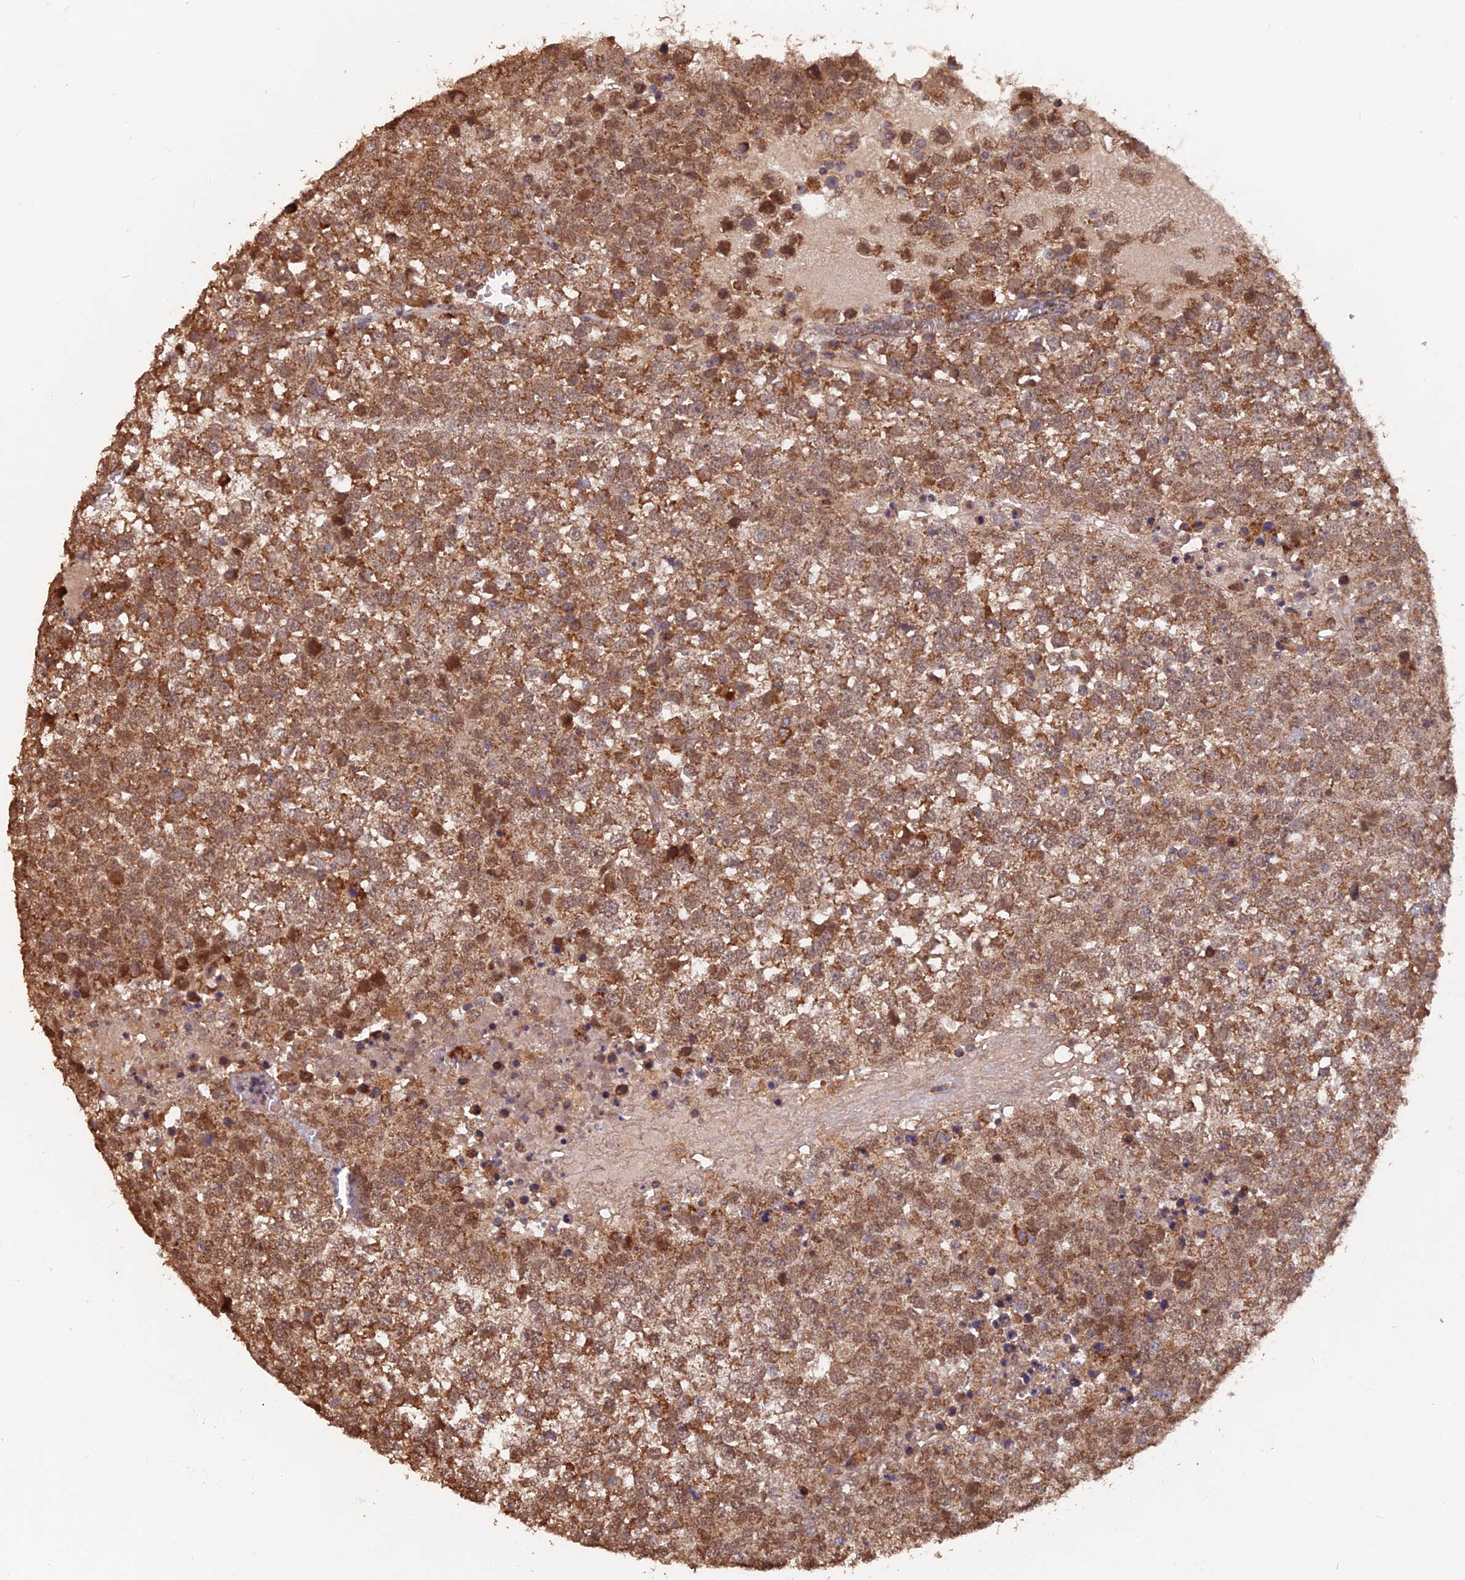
{"staining": {"intensity": "moderate", "quantity": "25%-75%", "location": "cytoplasmic/membranous"}, "tissue": "testis cancer", "cell_type": "Tumor cells", "image_type": "cancer", "snomed": [{"axis": "morphology", "description": "Seminoma, NOS"}, {"axis": "topography", "description": "Testis"}], "caption": "Seminoma (testis) stained with a brown dye exhibits moderate cytoplasmic/membranous positive expression in approximately 25%-75% of tumor cells.", "gene": "IFT22", "patient": {"sex": "male", "age": 65}}